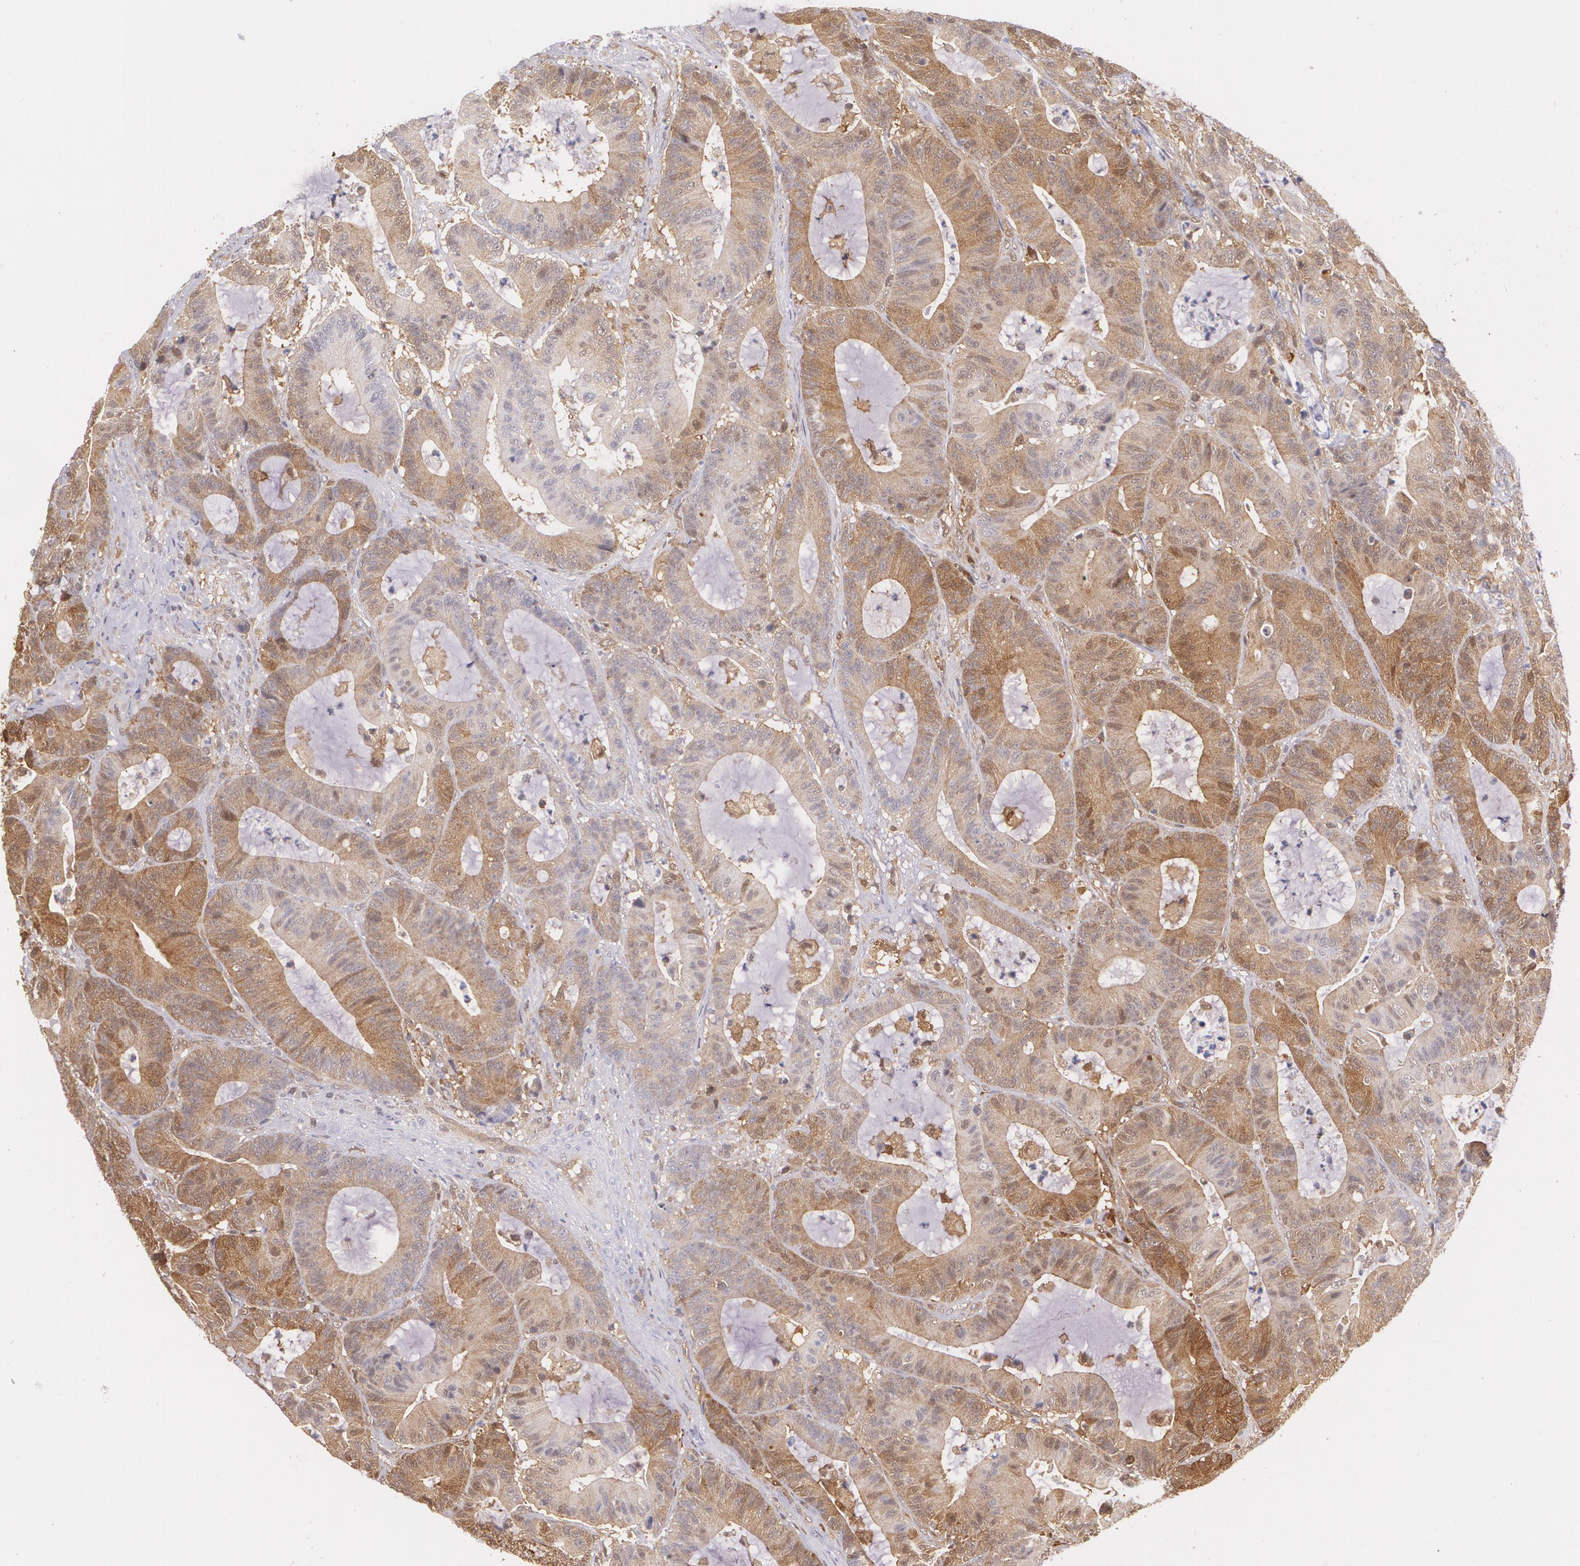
{"staining": {"intensity": "moderate", "quantity": ">75%", "location": "cytoplasmic/membranous,nuclear"}, "tissue": "colorectal cancer", "cell_type": "Tumor cells", "image_type": "cancer", "snomed": [{"axis": "morphology", "description": "Adenocarcinoma, NOS"}, {"axis": "topography", "description": "Colon"}], "caption": "This is a histology image of immunohistochemistry (IHC) staining of adenocarcinoma (colorectal), which shows moderate positivity in the cytoplasmic/membranous and nuclear of tumor cells.", "gene": "HSPH1", "patient": {"sex": "female", "age": 84}}